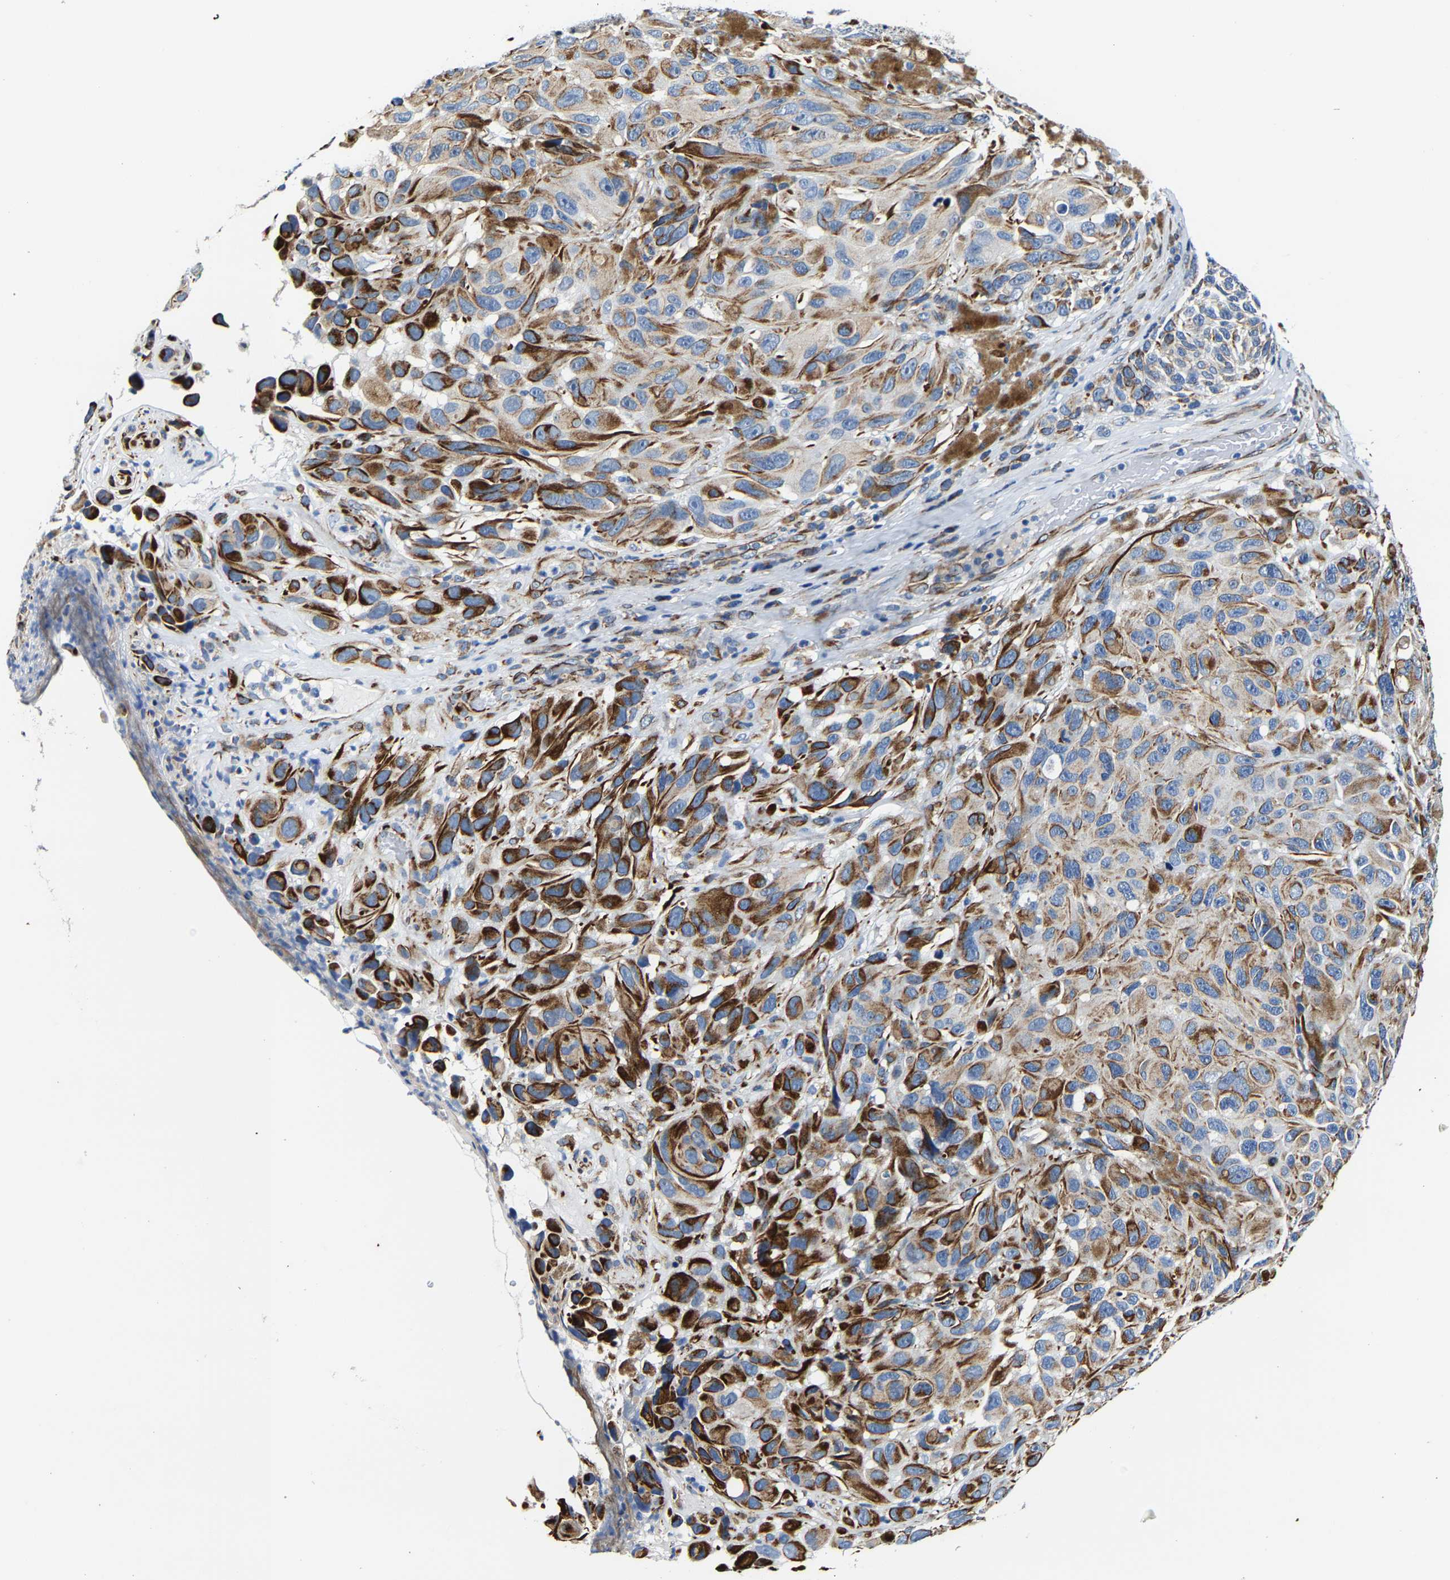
{"staining": {"intensity": "strong", "quantity": "25%-75%", "location": "cytoplasmic/membranous"}, "tissue": "melanoma", "cell_type": "Tumor cells", "image_type": "cancer", "snomed": [{"axis": "morphology", "description": "Malignant melanoma, NOS"}, {"axis": "topography", "description": "Skin"}], "caption": "This is a micrograph of immunohistochemistry staining of melanoma, which shows strong staining in the cytoplasmic/membranous of tumor cells.", "gene": "MMEL1", "patient": {"sex": "female", "age": 73}}